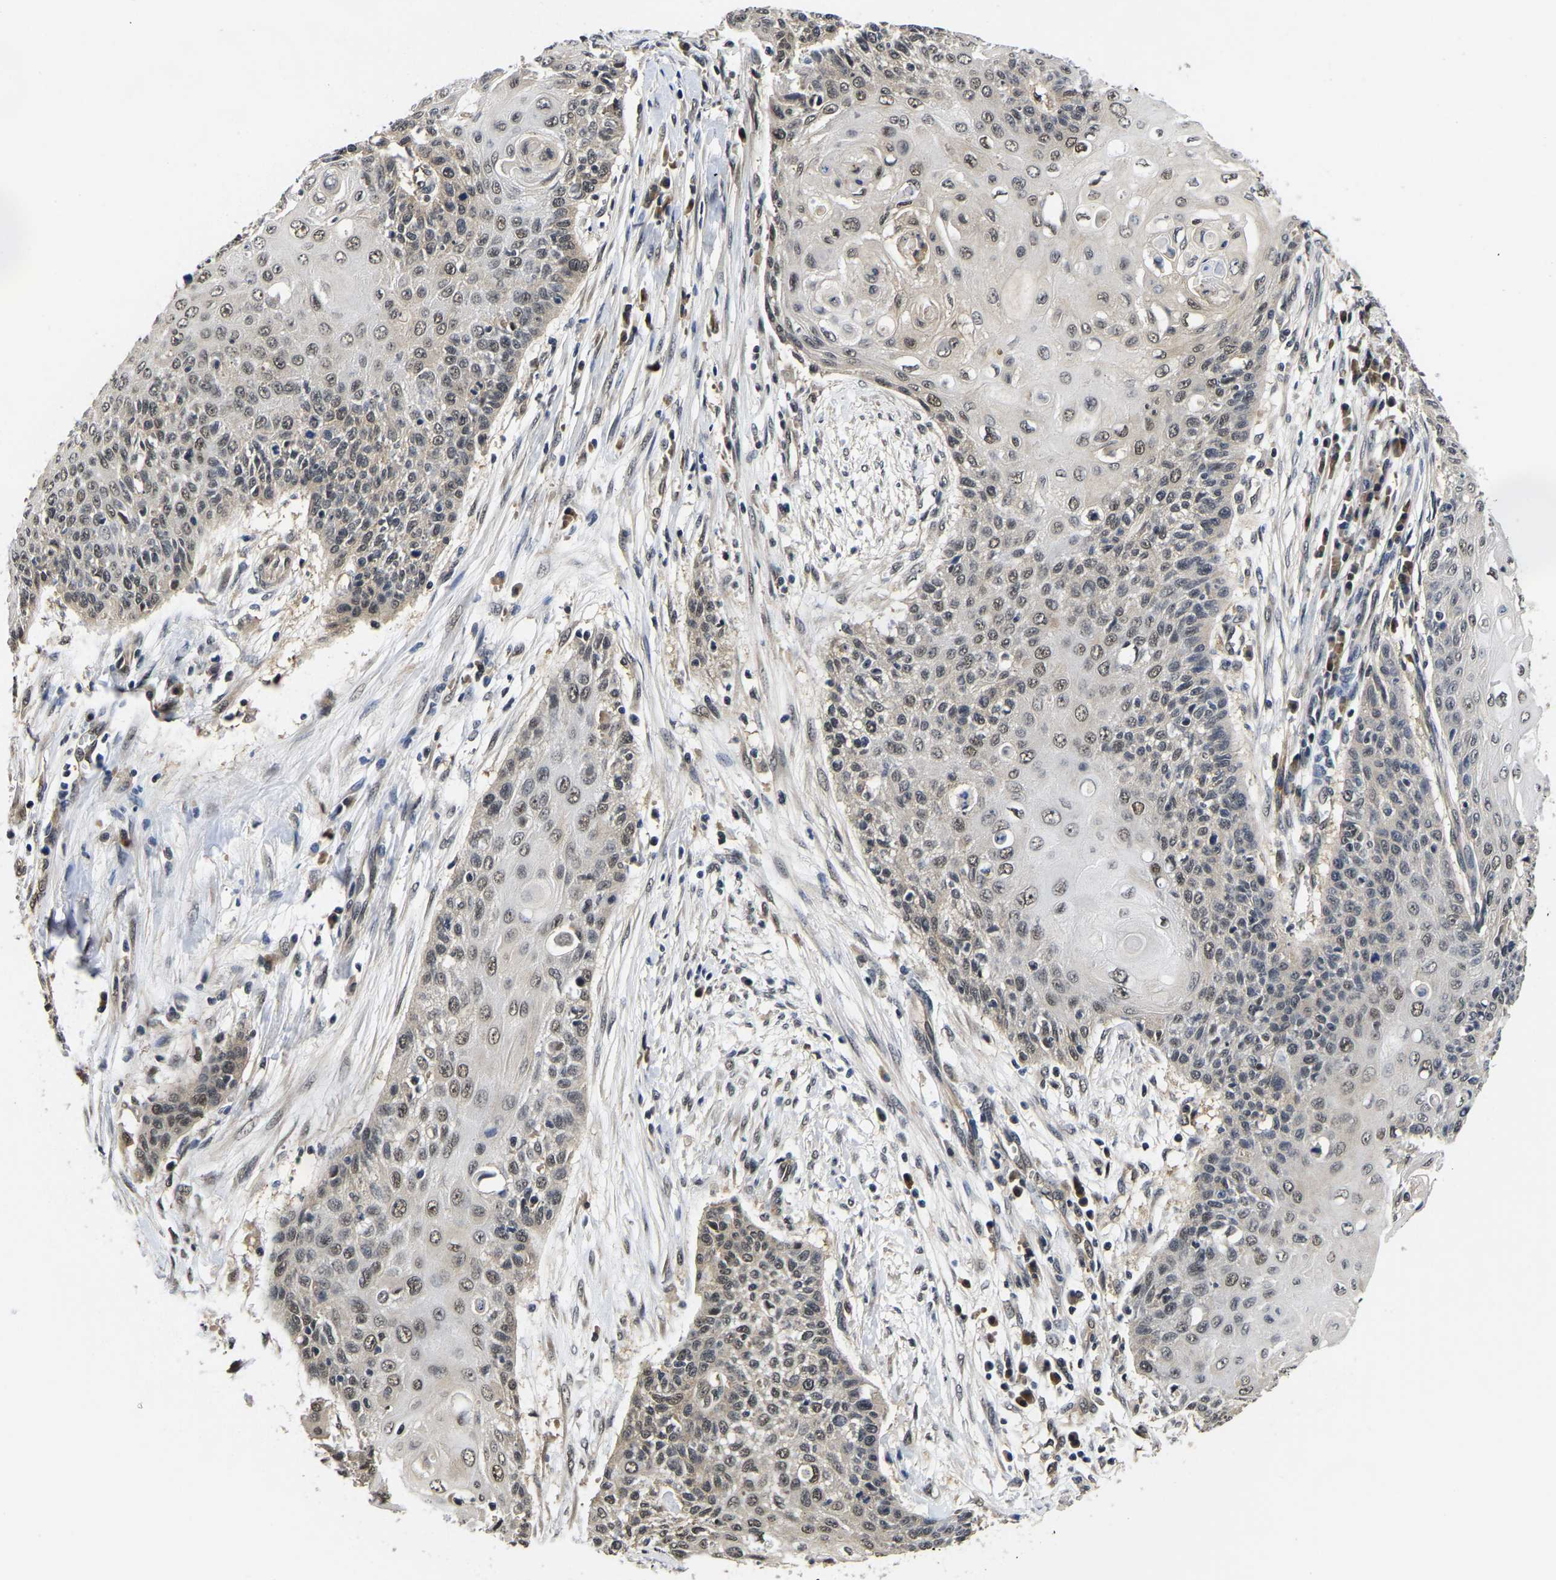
{"staining": {"intensity": "weak", "quantity": ">75%", "location": "nuclear"}, "tissue": "cervical cancer", "cell_type": "Tumor cells", "image_type": "cancer", "snomed": [{"axis": "morphology", "description": "Squamous cell carcinoma, NOS"}, {"axis": "topography", "description": "Cervix"}], "caption": "Tumor cells display low levels of weak nuclear expression in about >75% of cells in human cervical squamous cell carcinoma.", "gene": "MCOLN2", "patient": {"sex": "female", "age": 39}}